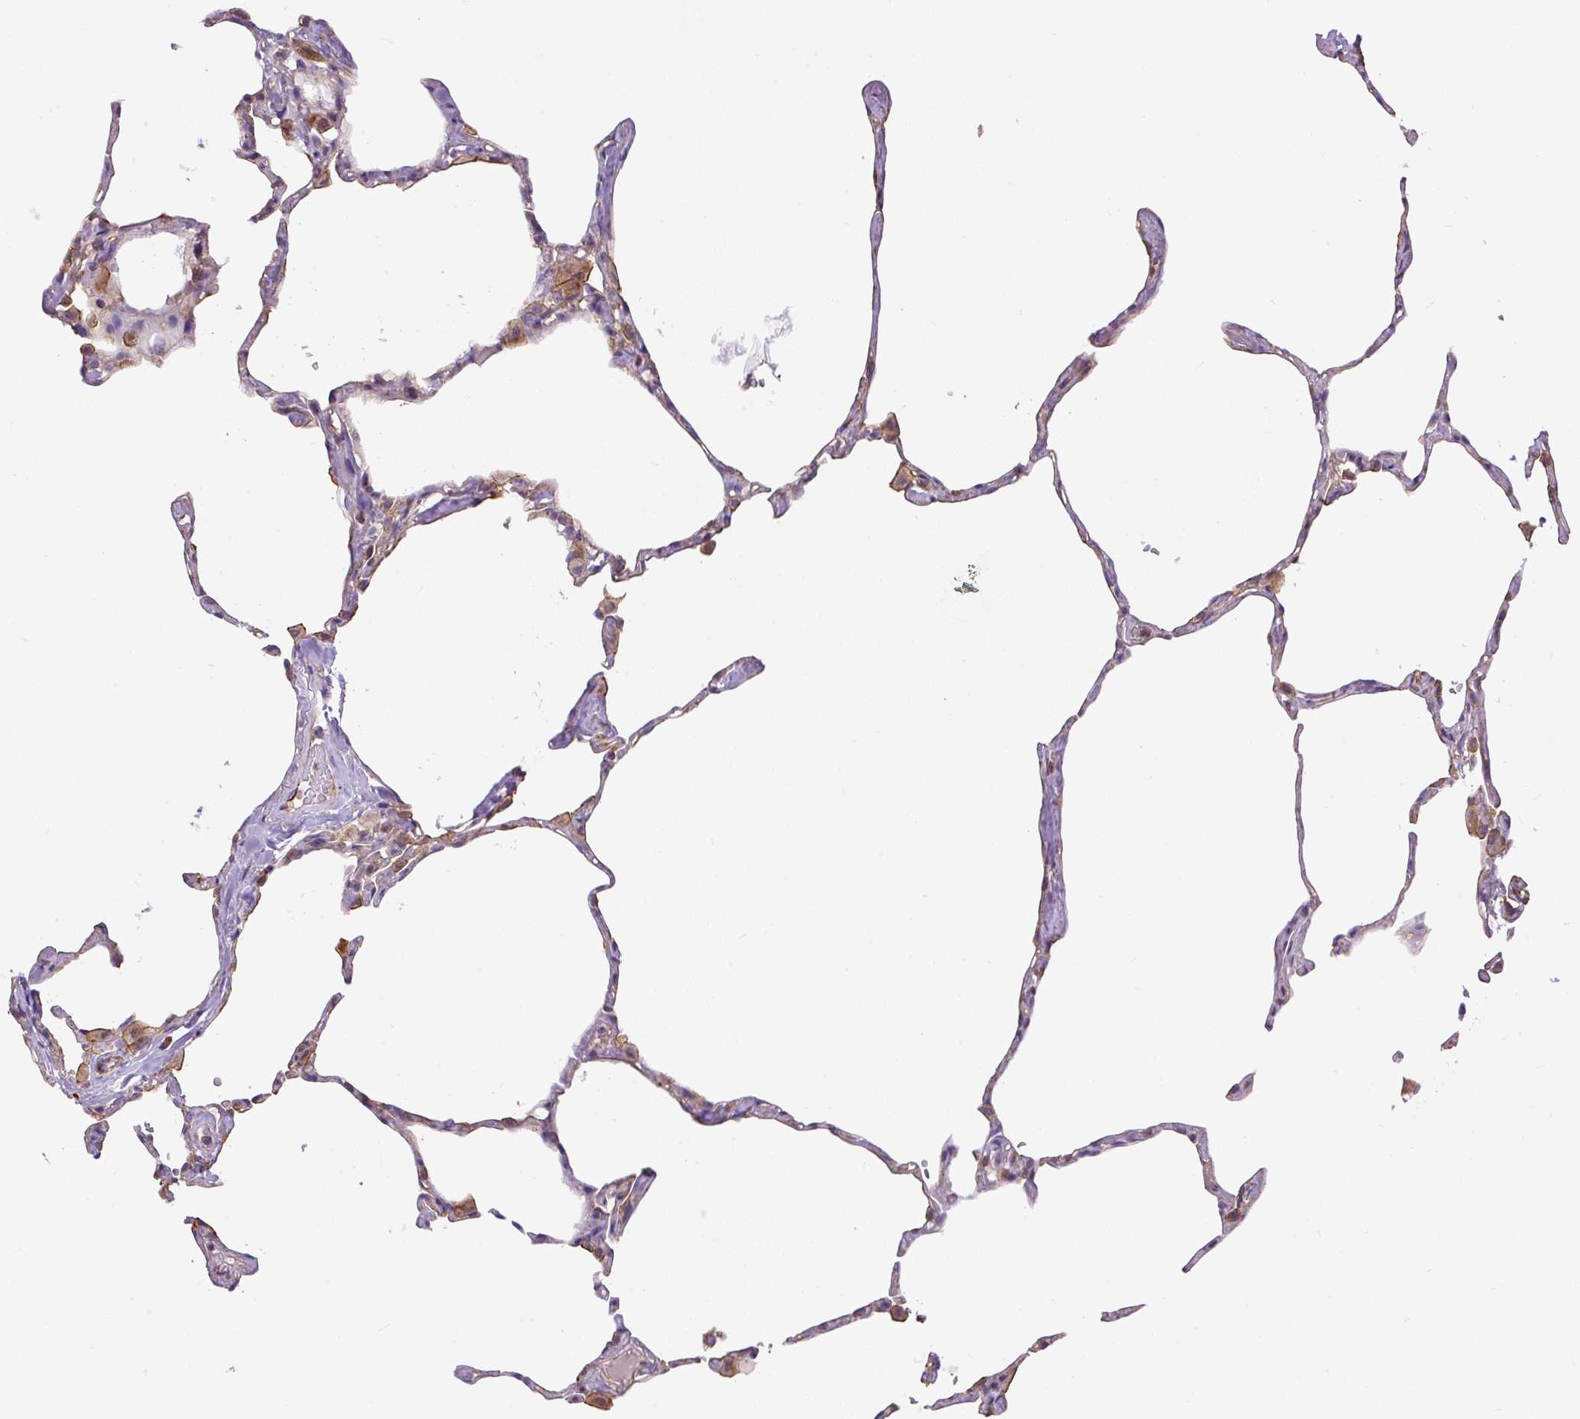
{"staining": {"intensity": "weak", "quantity": "<25%", "location": "cytoplasmic/membranous"}, "tissue": "lung", "cell_type": "Alveolar cells", "image_type": "normal", "snomed": [{"axis": "morphology", "description": "Normal tissue, NOS"}, {"axis": "topography", "description": "Lung"}], "caption": "Alveolar cells are negative for protein expression in normal human lung. (DAB (3,3'-diaminobenzidine) immunohistochemistry (IHC) visualized using brightfield microscopy, high magnification).", "gene": "PPME1", "patient": {"sex": "male", "age": 65}}